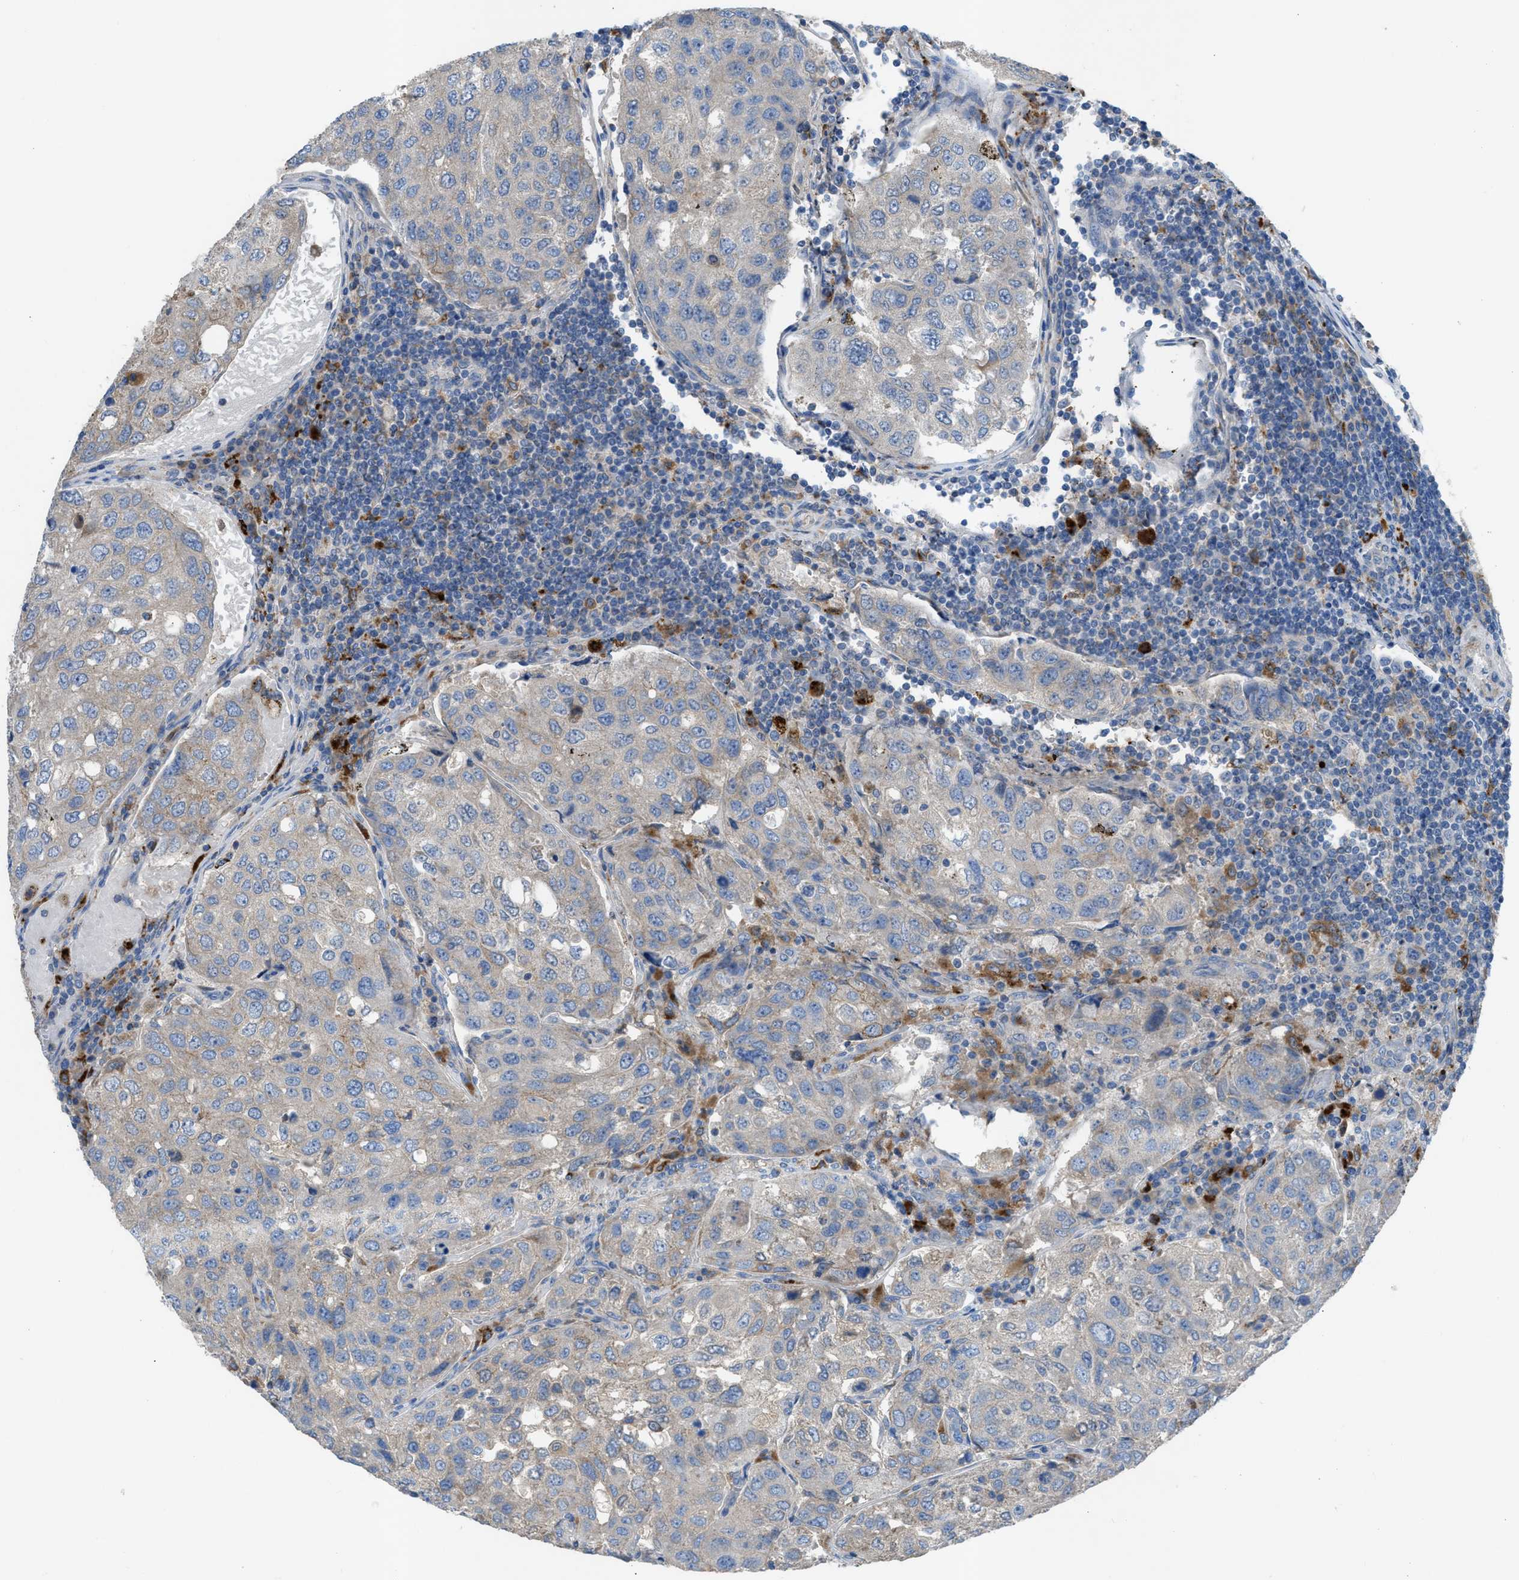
{"staining": {"intensity": "negative", "quantity": "none", "location": "none"}, "tissue": "urothelial cancer", "cell_type": "Tumor cells", "image_type": "cancer", "snomed": [{"axis": "morphology", "description": "Urothelial carcinoma, High grade"}, {"axis": "topography", "description": "Lymph node"}, {"axis": "topography", "description": "Urinary bladder"}], "caption": "Protein analysis of urothelial cancer shows no significant expression in tumor cells.", "gene": "AOAH", "patient": {"sex": "male", "age": 51}}